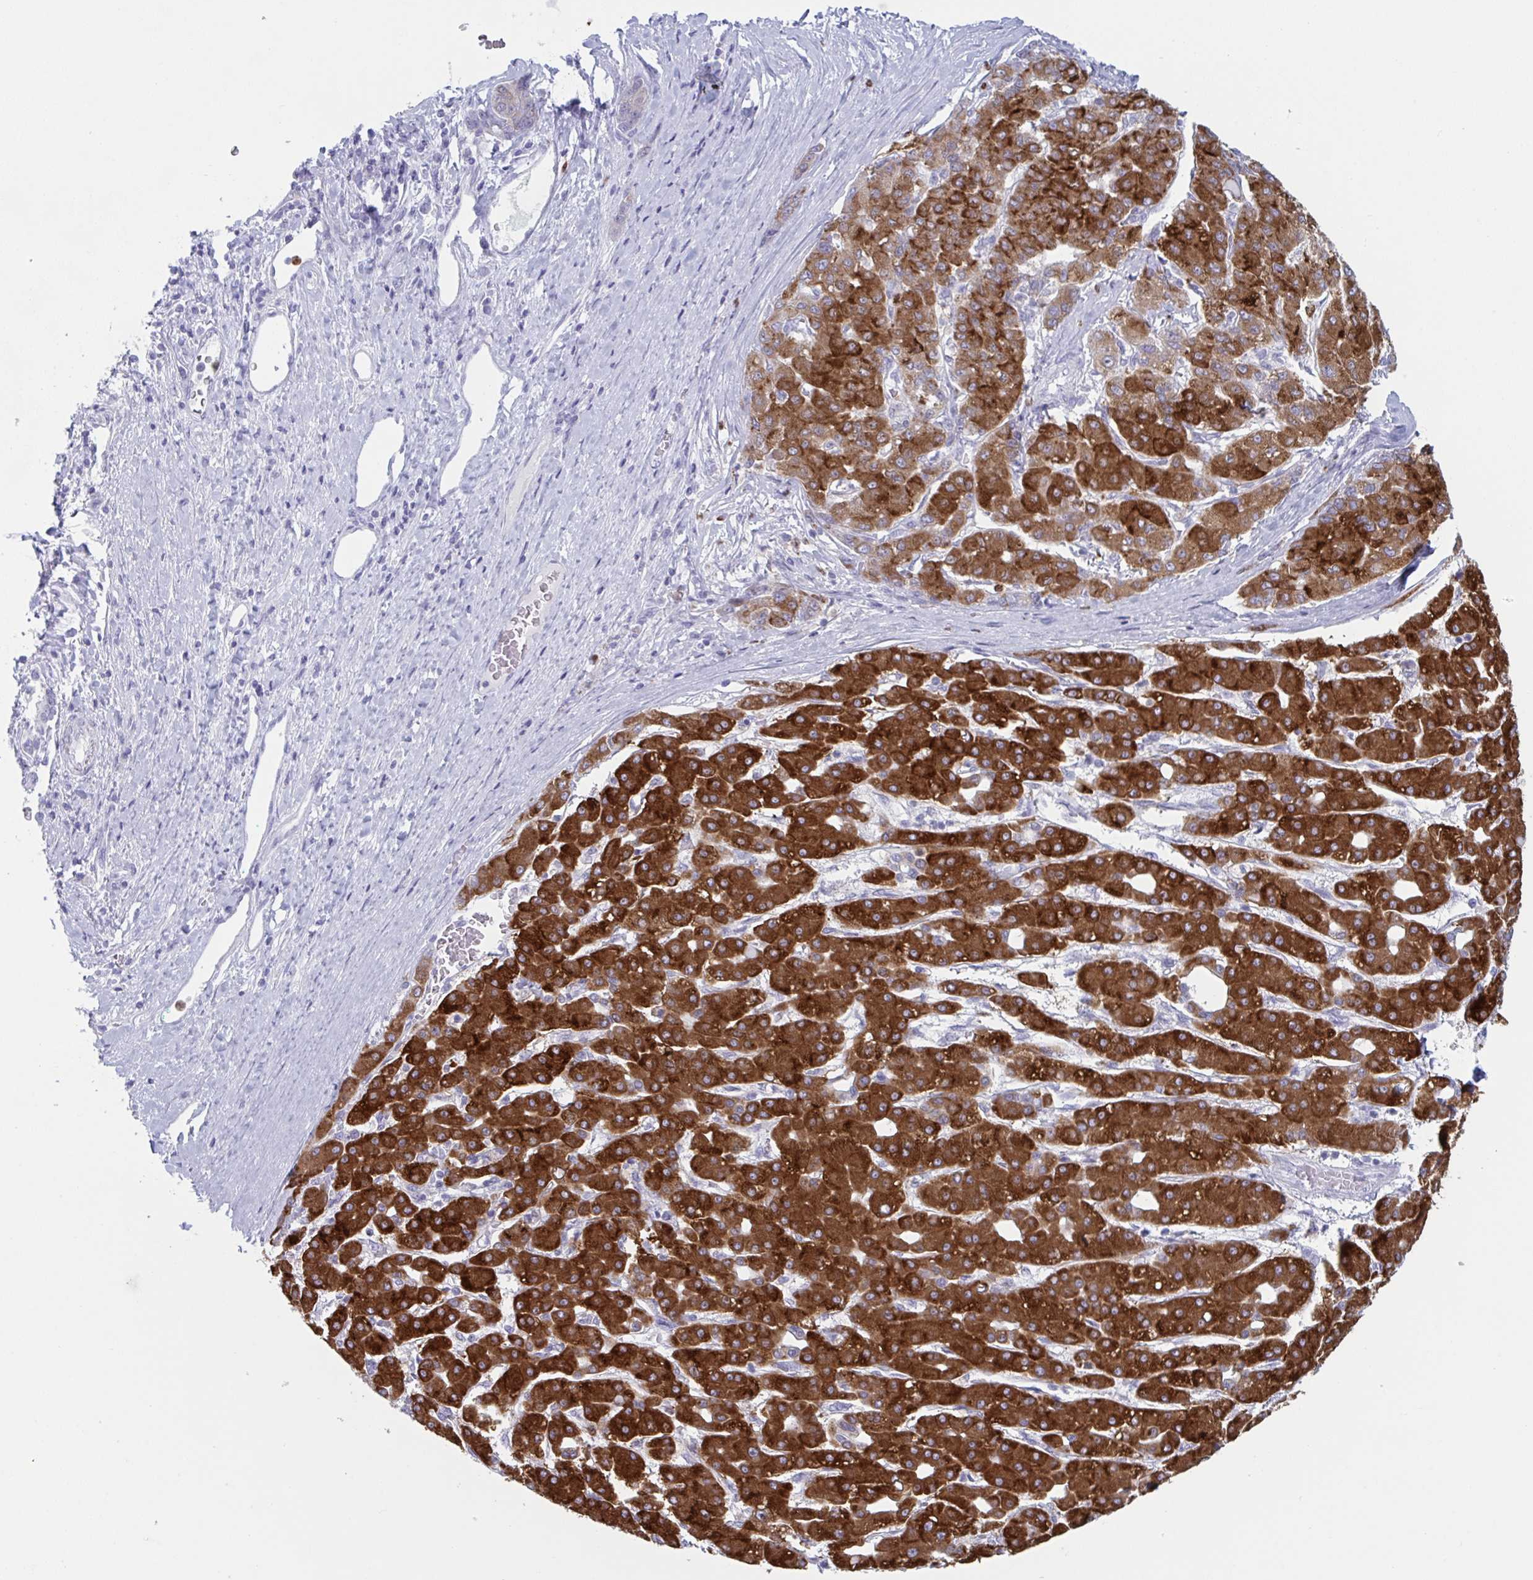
{"staining": {"intensity": "strong", "quantity": ">75%", "location": "cytoplasmic/membranous"}, "tissue": "liver cancer", "cell_type": "Tumor cells", "image_type": "cancer", "snomed": [{"axis": "morphology", "description": "Carcinoma, Hepatocellular, NOS"}, {"axis": "topography", "description": "Liver"}], "caption": "The immunohistochemical stain highlights strong cytoplasmic/membranous staining in tumor cells of liver cancer tissue.", "gene": "CYP4F11", "patient": {"sex": "male", "age": 65}}